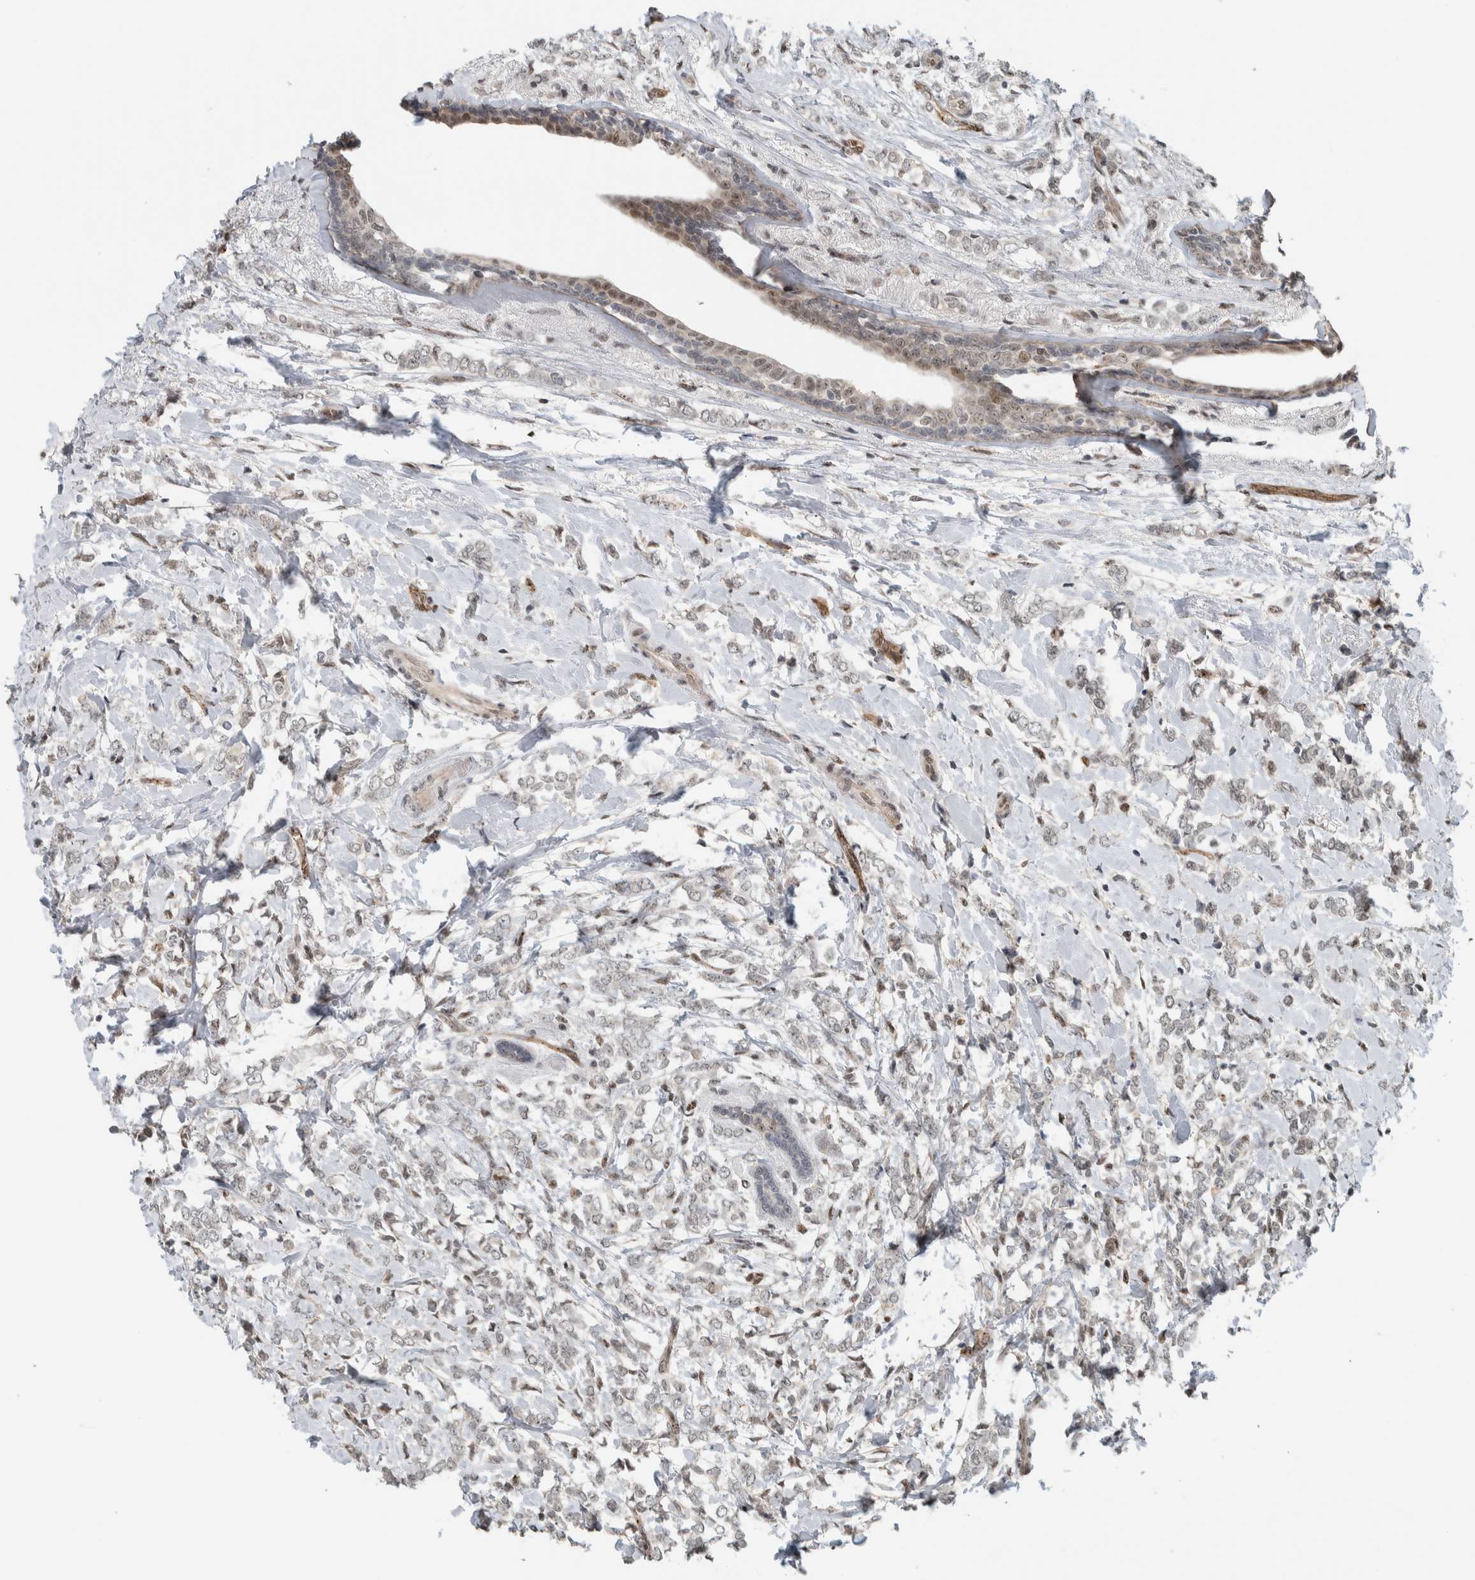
{"staining": {"intensity": "weak", "quantity": "<25%", "location": "nuclear"}, "tissue": "breast cancer", "cell_type": "Tumor cells", "image_type": "cancer", "snomed": [{"axis": "morphology", "description": "Normal tissue, NOS"}, {"axis": "morphology", "description": "Lobular carcinoma"}, {"axis": "topography", "description": "Breast"}], "caption": "This photomicrograph is of breast lobular carcinoma stained with immunohistochemistry (IHC) to label a protein in brown with the nuclei are counter-stained blue. There is no staining in tumor cells.", "gene": "ZFP91", "patient": {"sex": "female", "age": 47}}